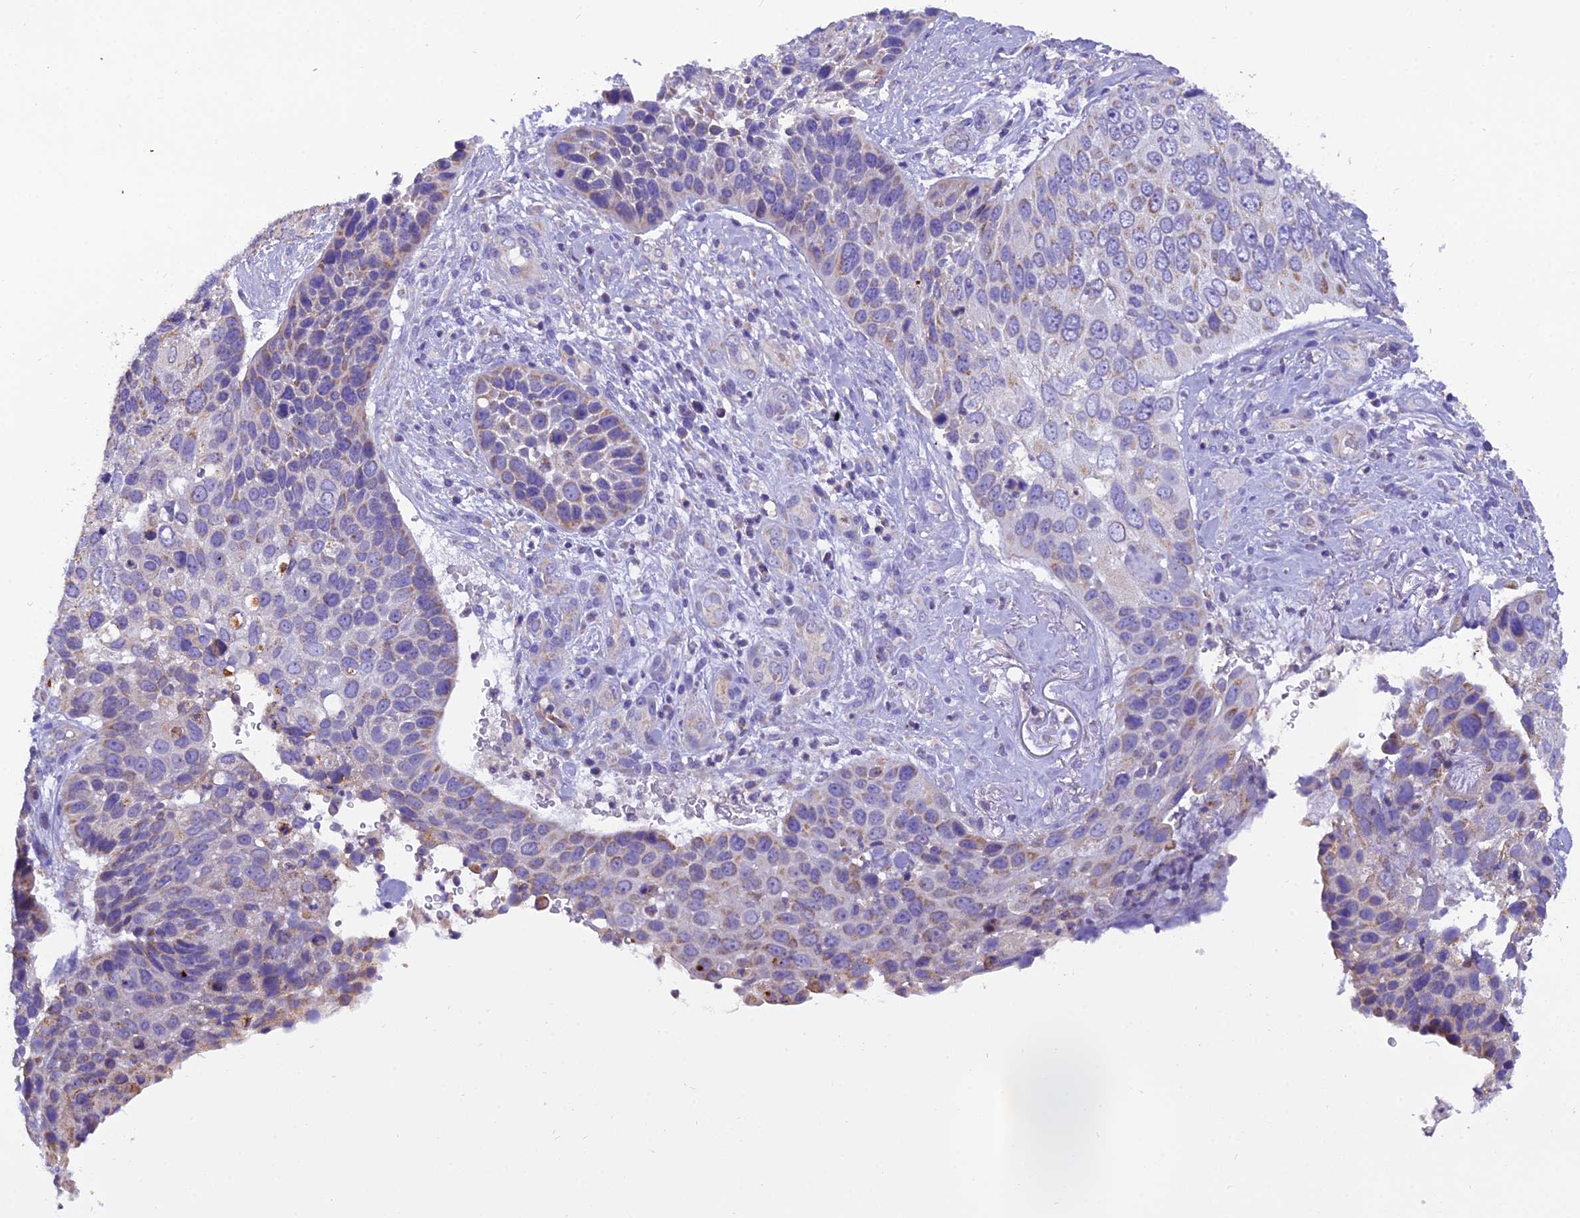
{"staining": {"intensity": "weak", "quantity": "<25%", "location": "cytoplasmic/membranous"}, "tissue": "skin cancer", "cell_type": "Tumor cells", "image_type": "cancer", "snomed": [{"axis": "morphology", "description": "Basal cell carcinoma"}, {"axis": "topography", "description": "Skin"}], "caption": "The histopathology image demonstrates no significant expression in tumor cells of skin cancer (basal cell carcinoma).", "gene": "GPD1", "patient": {"sex": "female", "age": 74}}